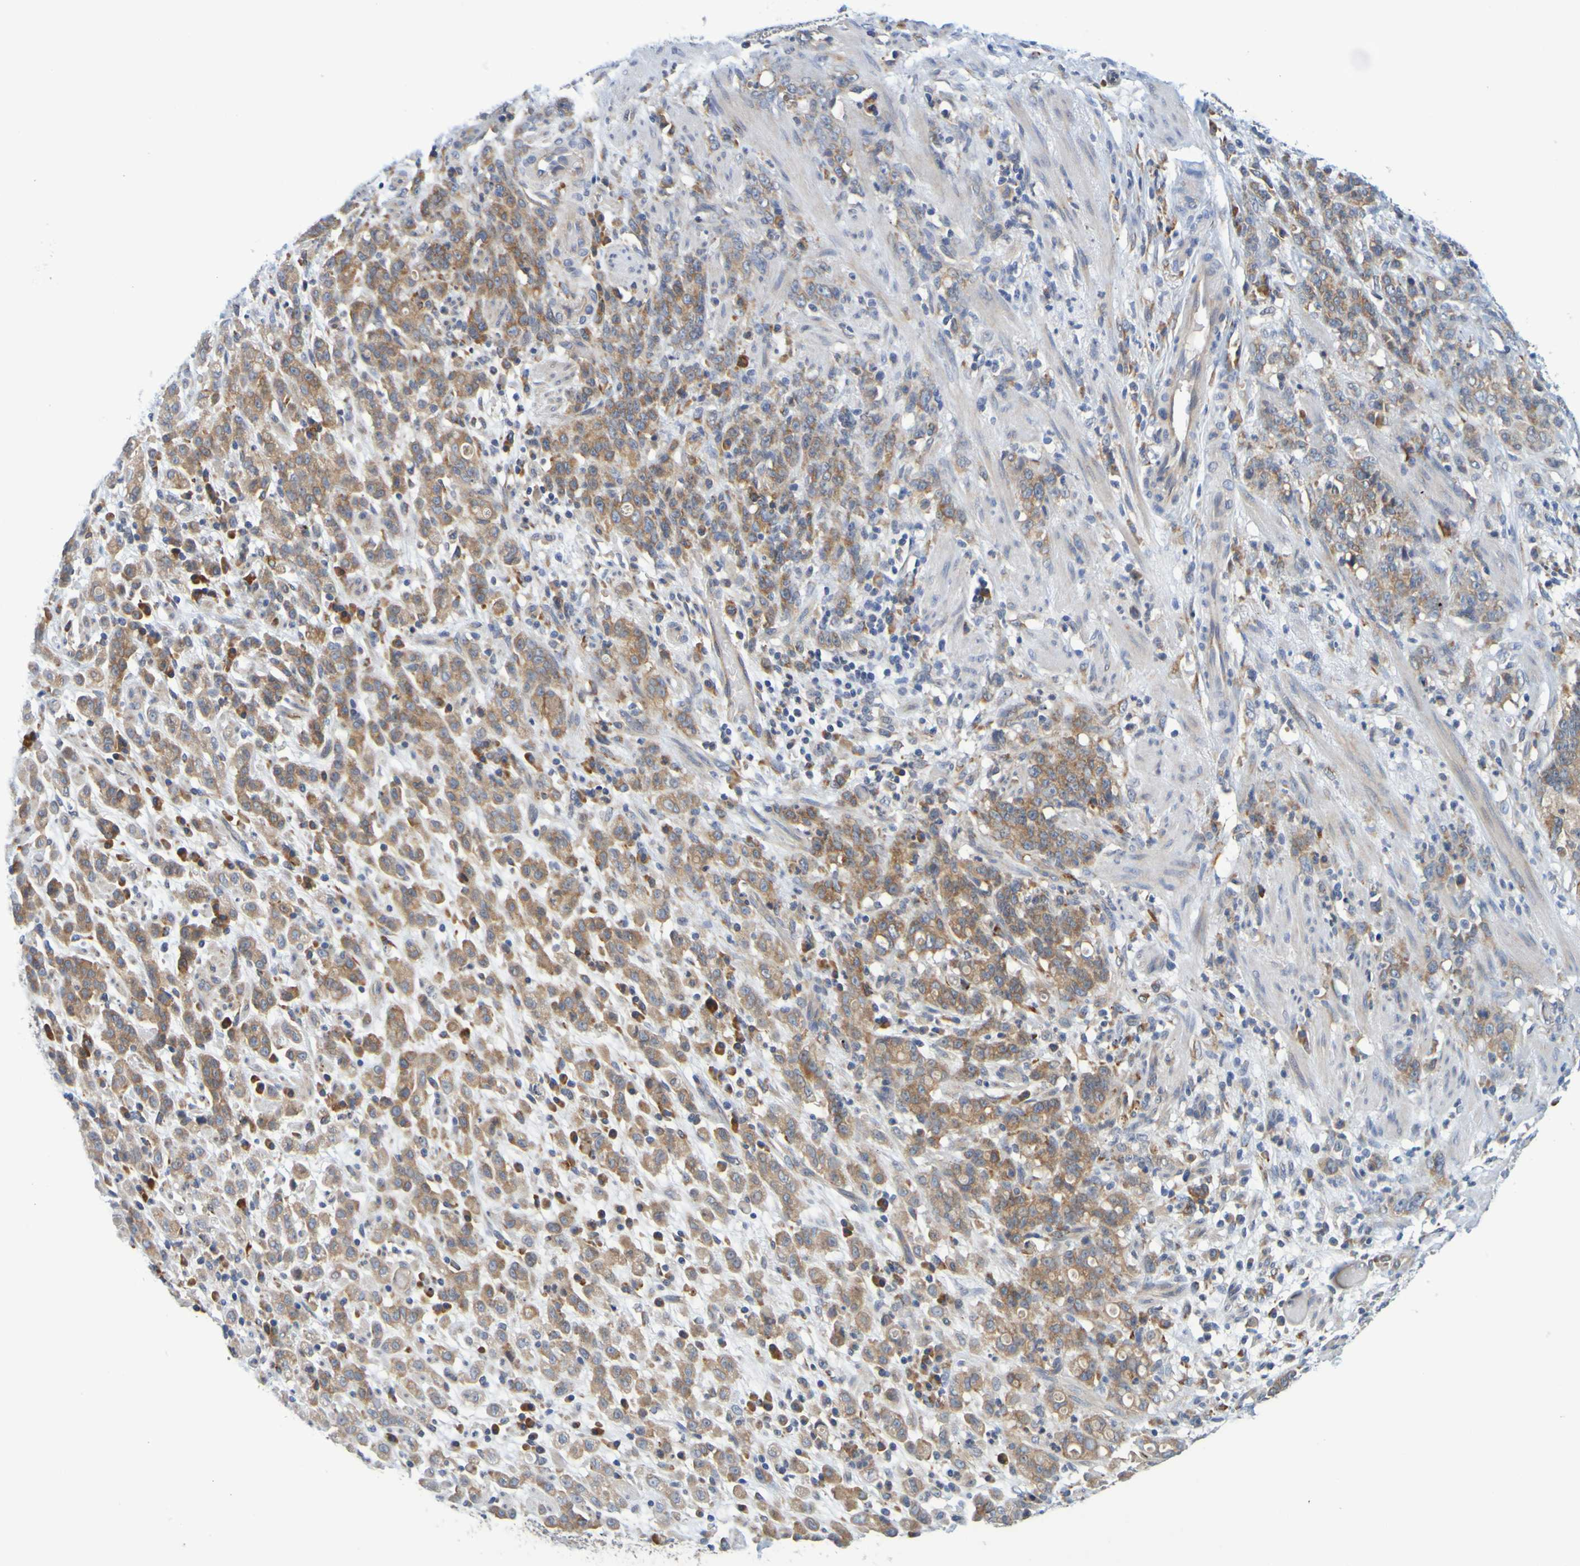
{"staining": {"intensity": "strong", "quantity": ">75%", "location": "cytoplasmic/membranous"}, "tissue": "stomach cancer", "cell_type": "Tumor cells", "image_type": "cancer", "snomed": [{"axis": "morphology", "description": "Adenocarcinoma, NOS"}, {"axis": "topography", "description": "Stomach, lower"}], "caption": "This is a photomicrograph of IHC staining of stomach adenocarcinoma, which shows strong staining in the cytoplasmic/membranous of tumor cells.", "gene": "SIL1", "patient": {"sex": "male", "age": 88}}